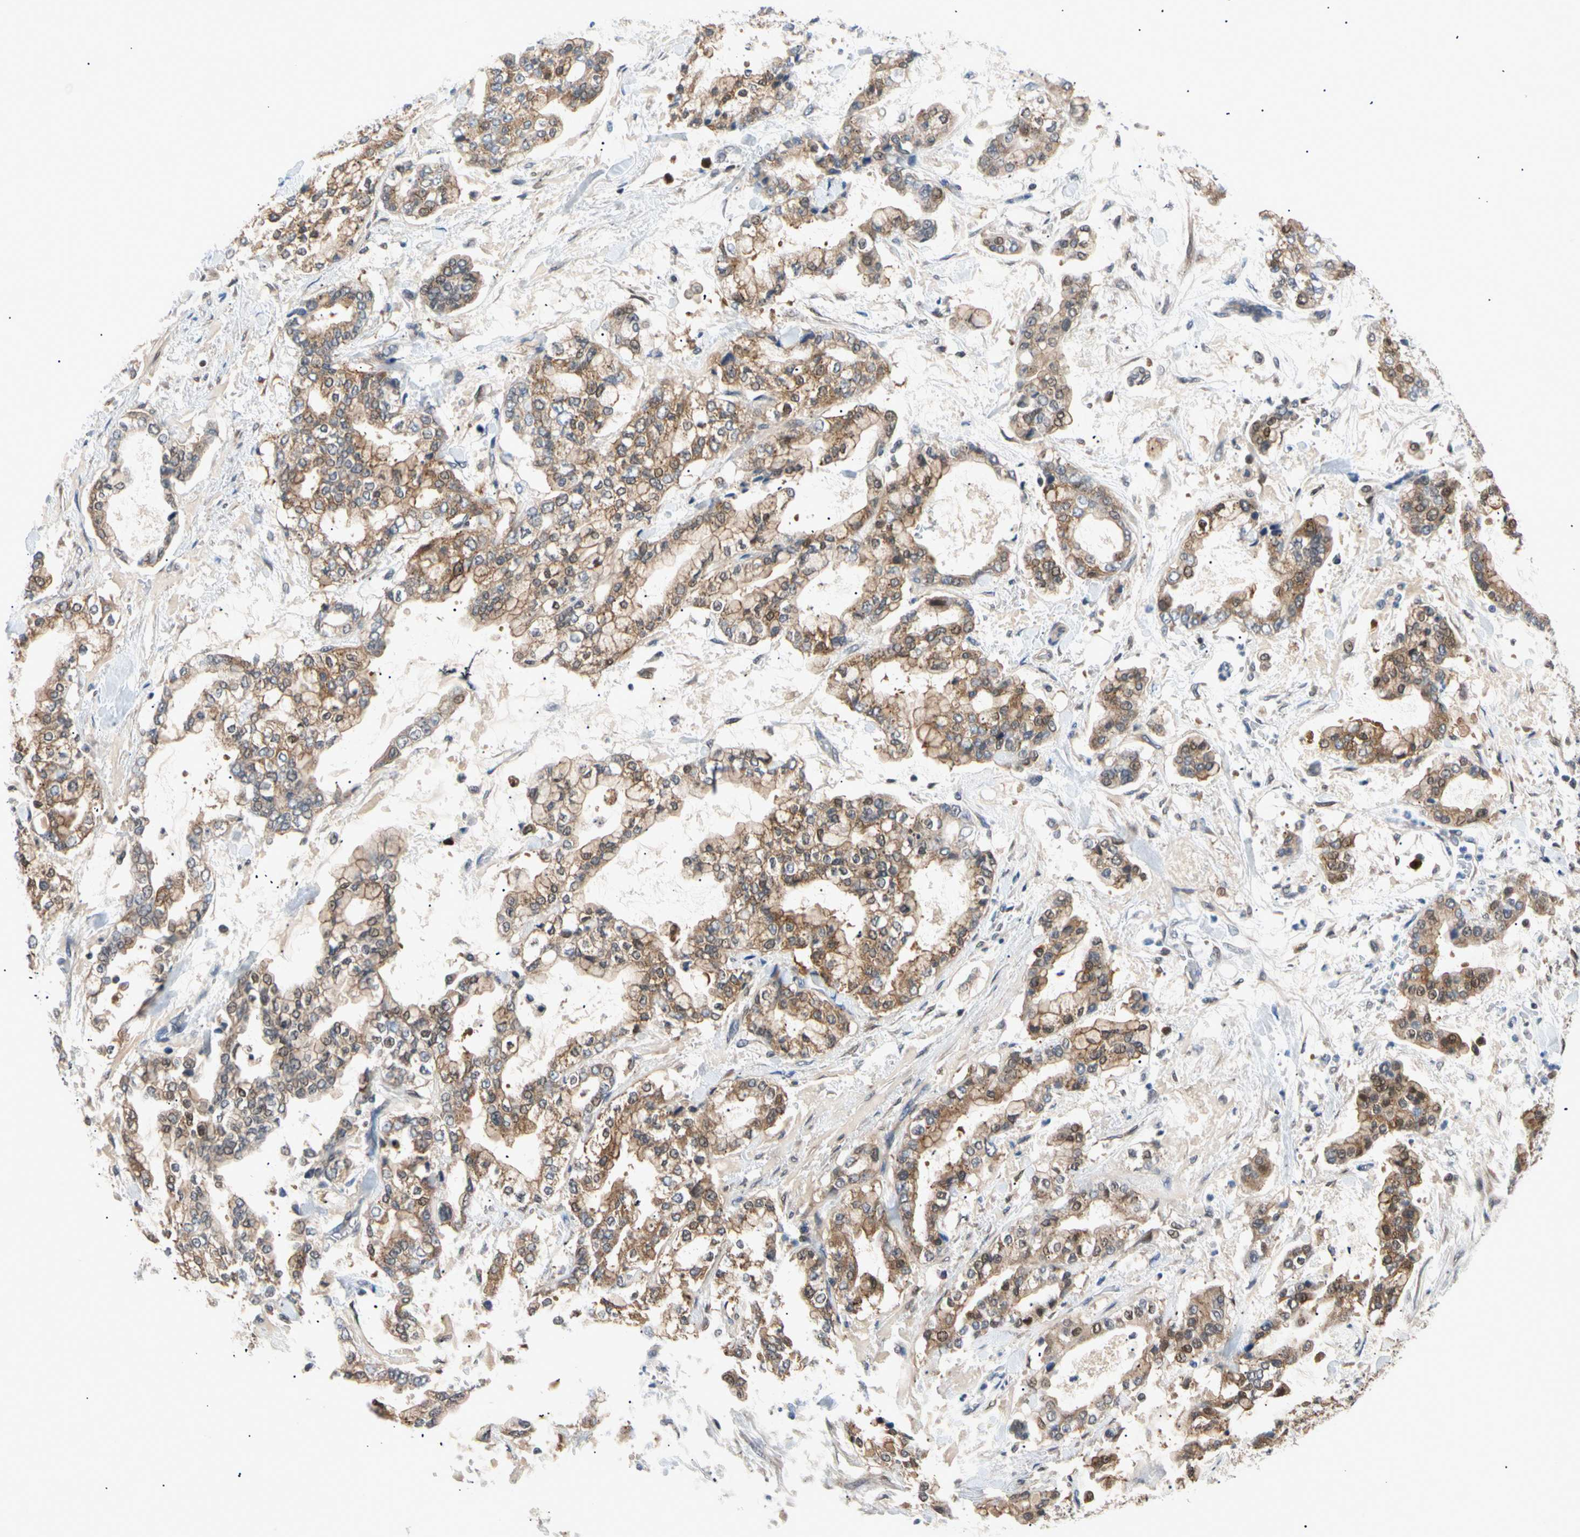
{"staining": {"intensity": "moderate", "quantity": ">75%", "location": "cytoplasmic/membranous"}, "tissue": "stomach cancer", "cell_type": "Tumor cells", "image_type": "cancer", "snomed": [{"axis": "morphology", "description": "Normal tissue, NOS"}, {"axis": "morphology", "description": "Adenocarcinoma, NOS"}, {"axis": "topography", "description": "Stomach, upper"}, {"axis": "topography", "description": "Stomach"}], "caption": "About >75% of tumor cells in stomach cancer exhibit moderate cytoplasmic/membranous protein expression as visualized by brown immunohistochemical staining.", "gene": "SEC23B", "patient": {"sex": "male", "age": 76}}